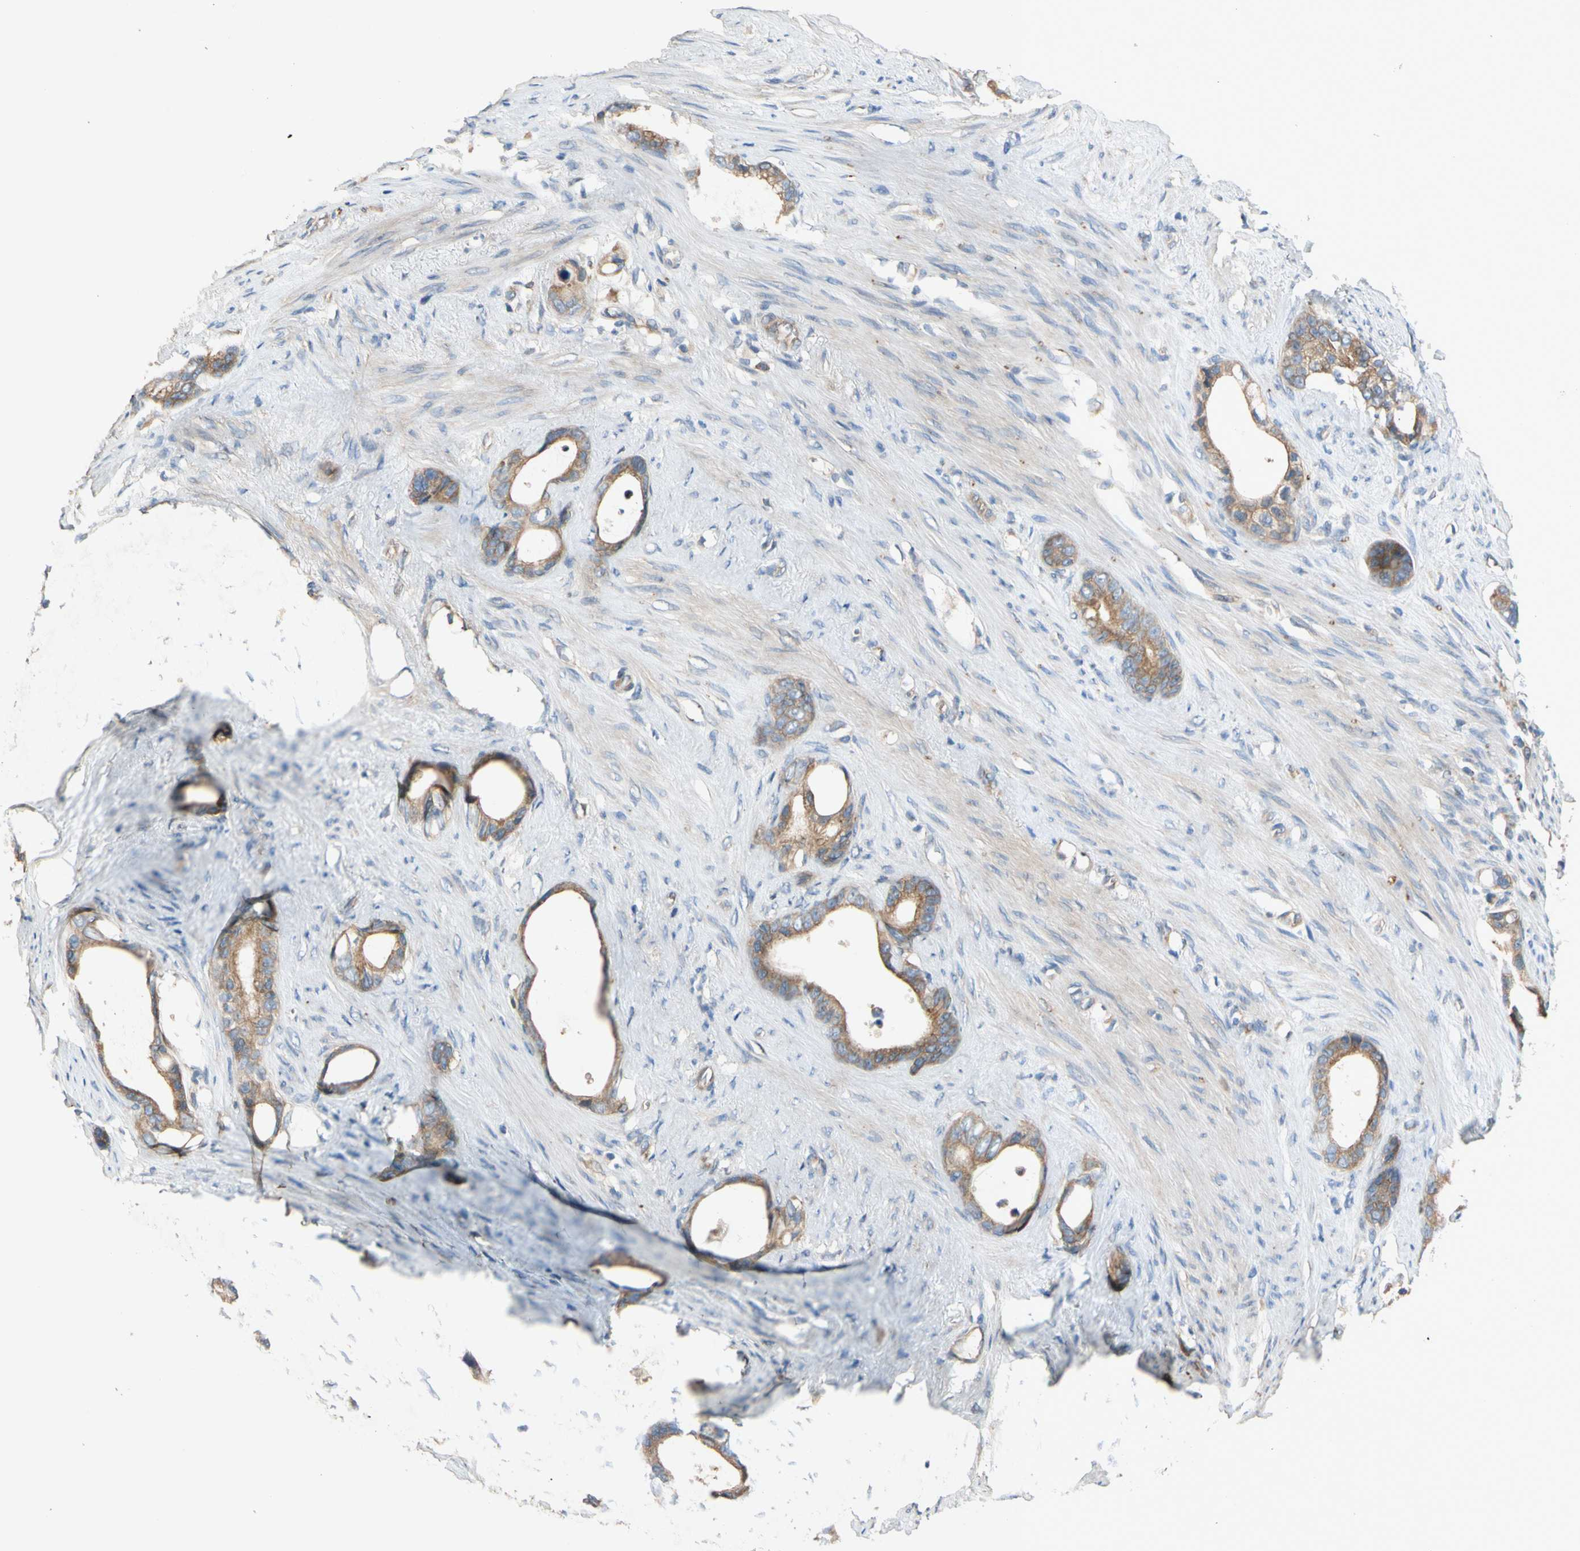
{"staining": {"intensity": "moderate", "quantity": ">75%", "location": "cytoplasmic/membranous"}, "tissue": "stomach cancer", "cell_type": "Tumor cells", "image_type": "cancer", "snomed": [{"axis": "morphology", "description": "Adenocarcinoma, NOS"}, {"axis": "topography", "description": "Stomach"}], "caption": "Moderate cytoplasmic/membranous expression for a protein is seen in approximately >75% of tumor cells of stomach cancer using immunohistochemistry (IHC).", "gene": "MBTPS2", "patient": {"sex": "female", "age": 75}}